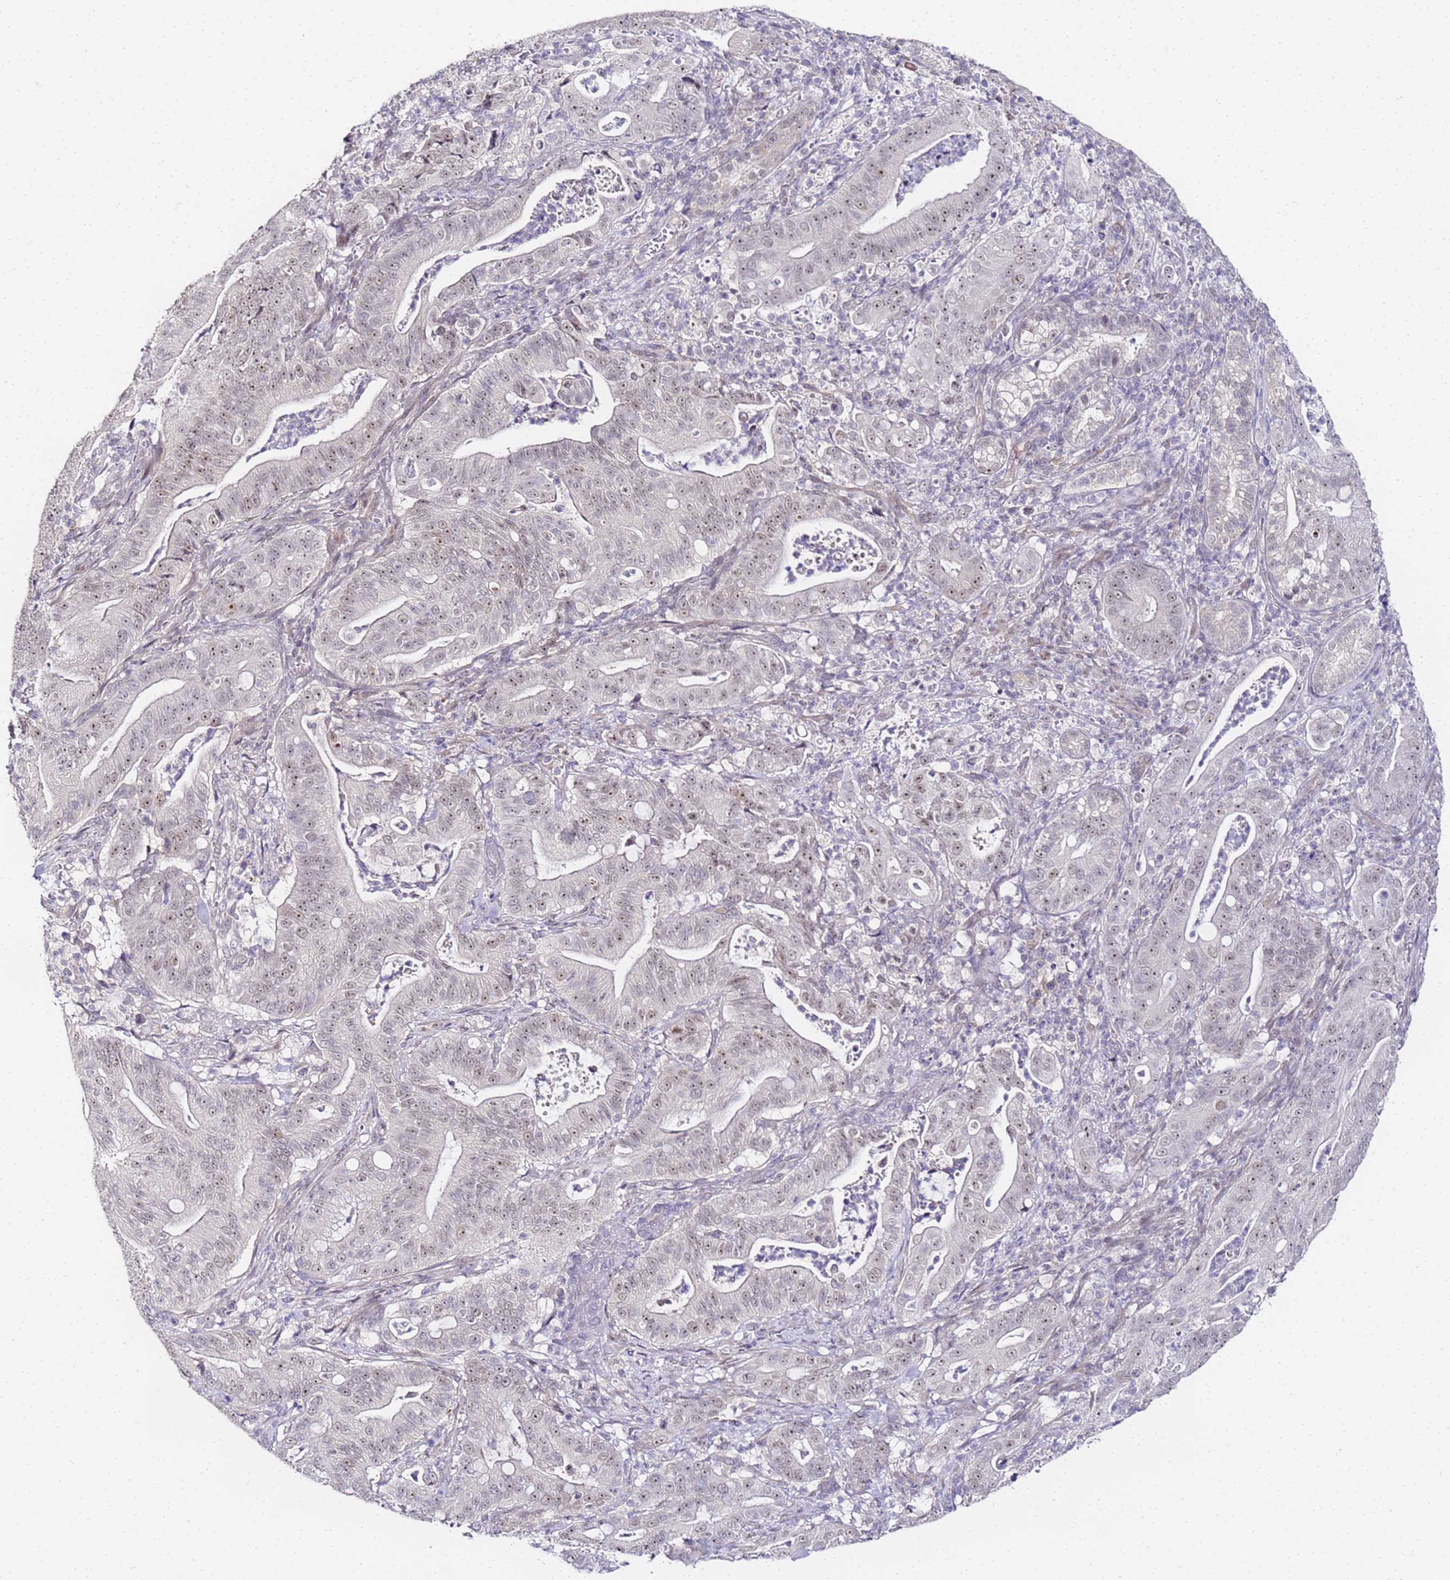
{"staining": {"intensity": "weak", "quantity": "25%-75%", "location": "nuclear"}, "tissue": "pancreatic cancer", "cell_type": "Tumor cells", "image_type": "cancer", "snomed": [{"axis": "morphology", "description": "Adenocarcinoma, NOS"}, {"axis": "topography", "description": "Pancreas"}], "caption": "Human pancreatic adenocarcinoma stained with a brown dye shows weak nuclear positive staining in about 25%-75% of tumor cells.", "gene": "LSM3", "patient": {"sex": "male", "age": 71}}